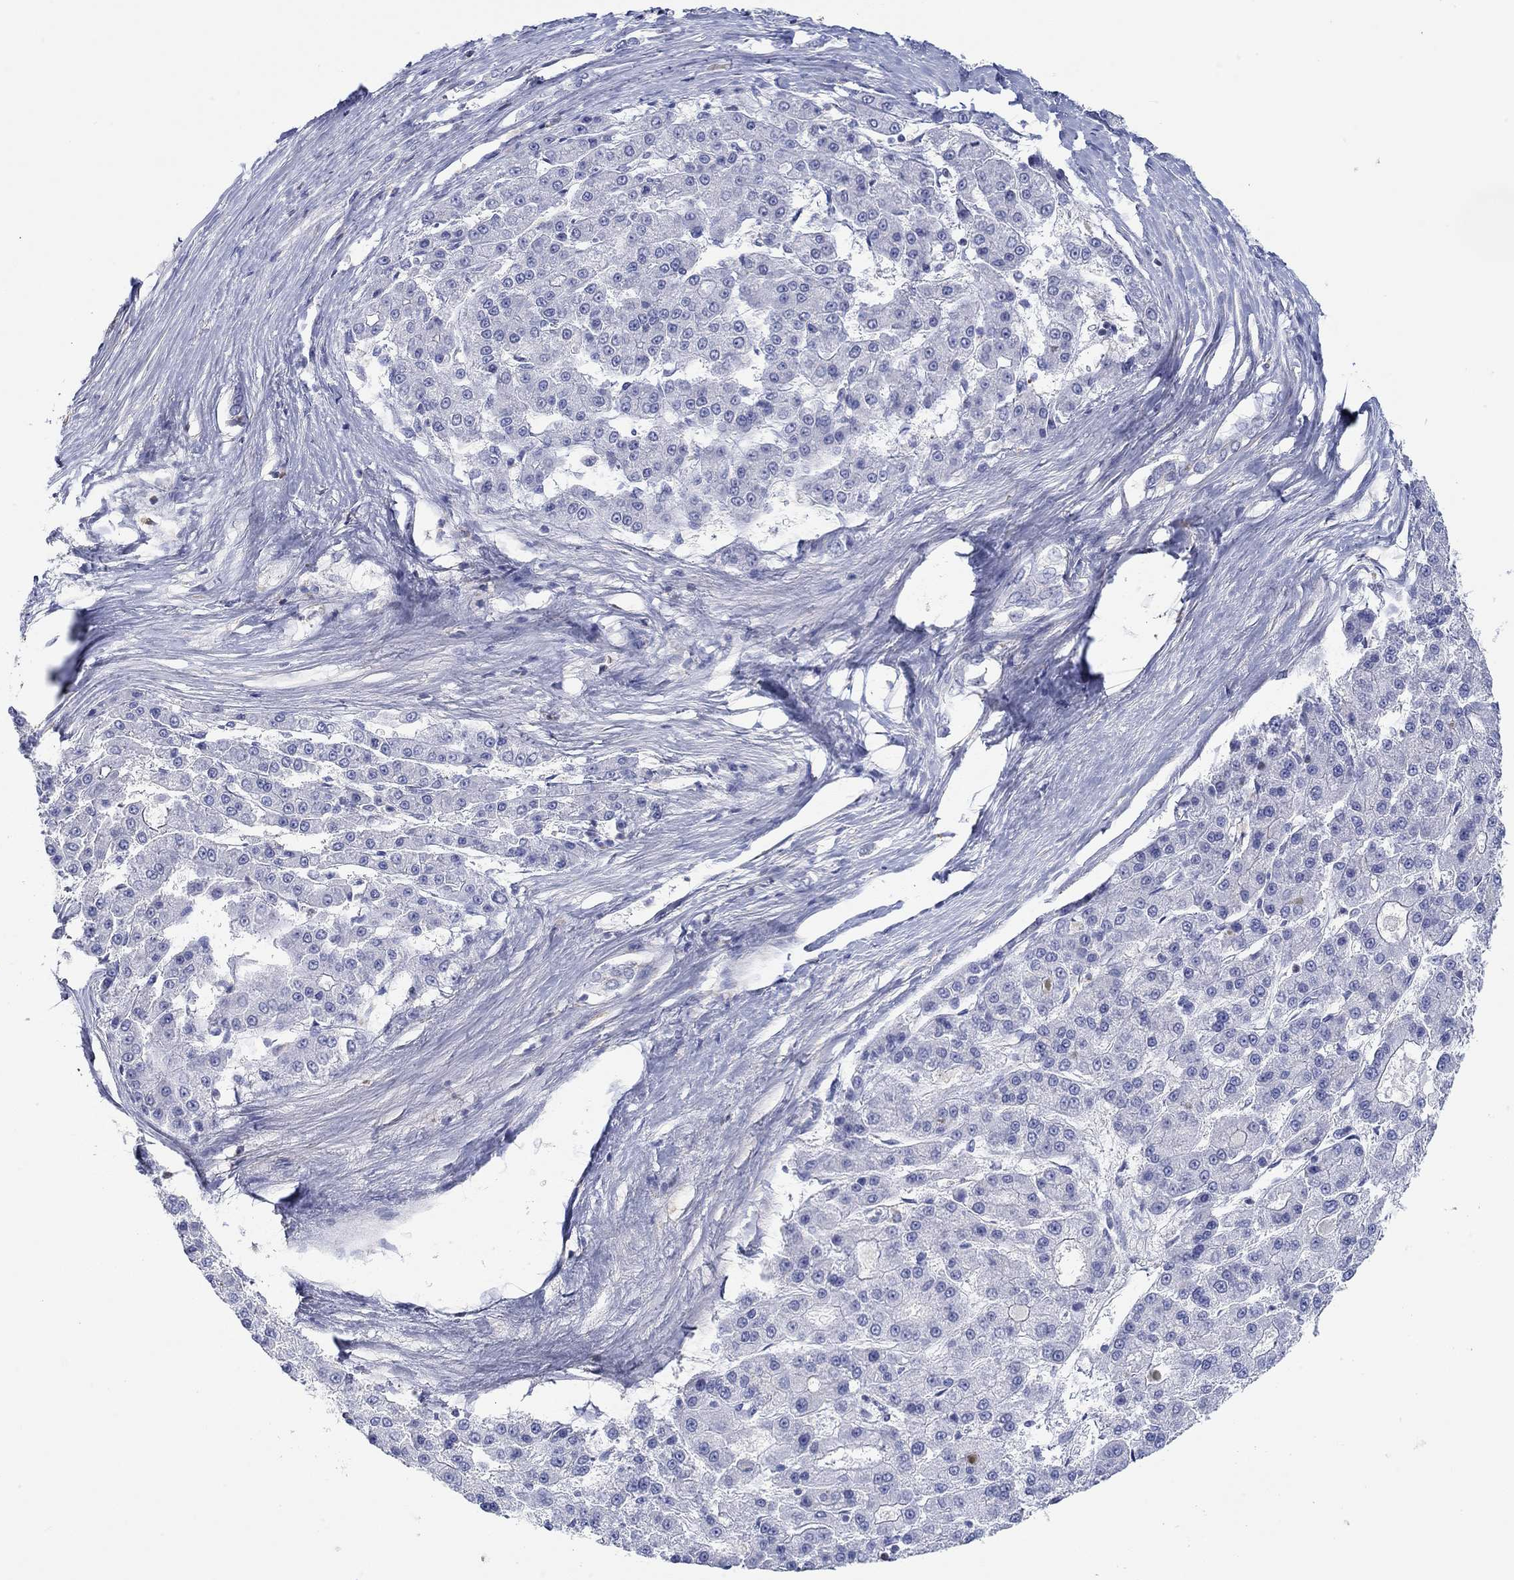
{"staining": {"intensity": "negative", "quantity": "none", "location": "none"}, "tissue": "liver cancer", "cell_type": "Tumor cells", "image_type": "cancer", "snomed": [{"axis": "morphology", "description": "Carcinoma, Hepatocellular, NOS"}, {"axis": "topography", "description": "Liver"}], "caption": "This photomicrograph is of liver cancer stained with IHC to label a protein in brown with the nuclei are counter-stained blue. There is no staining in tumor cells.", "gene": "PPIL6", "patient": {"sex": "male", "age": 70}}